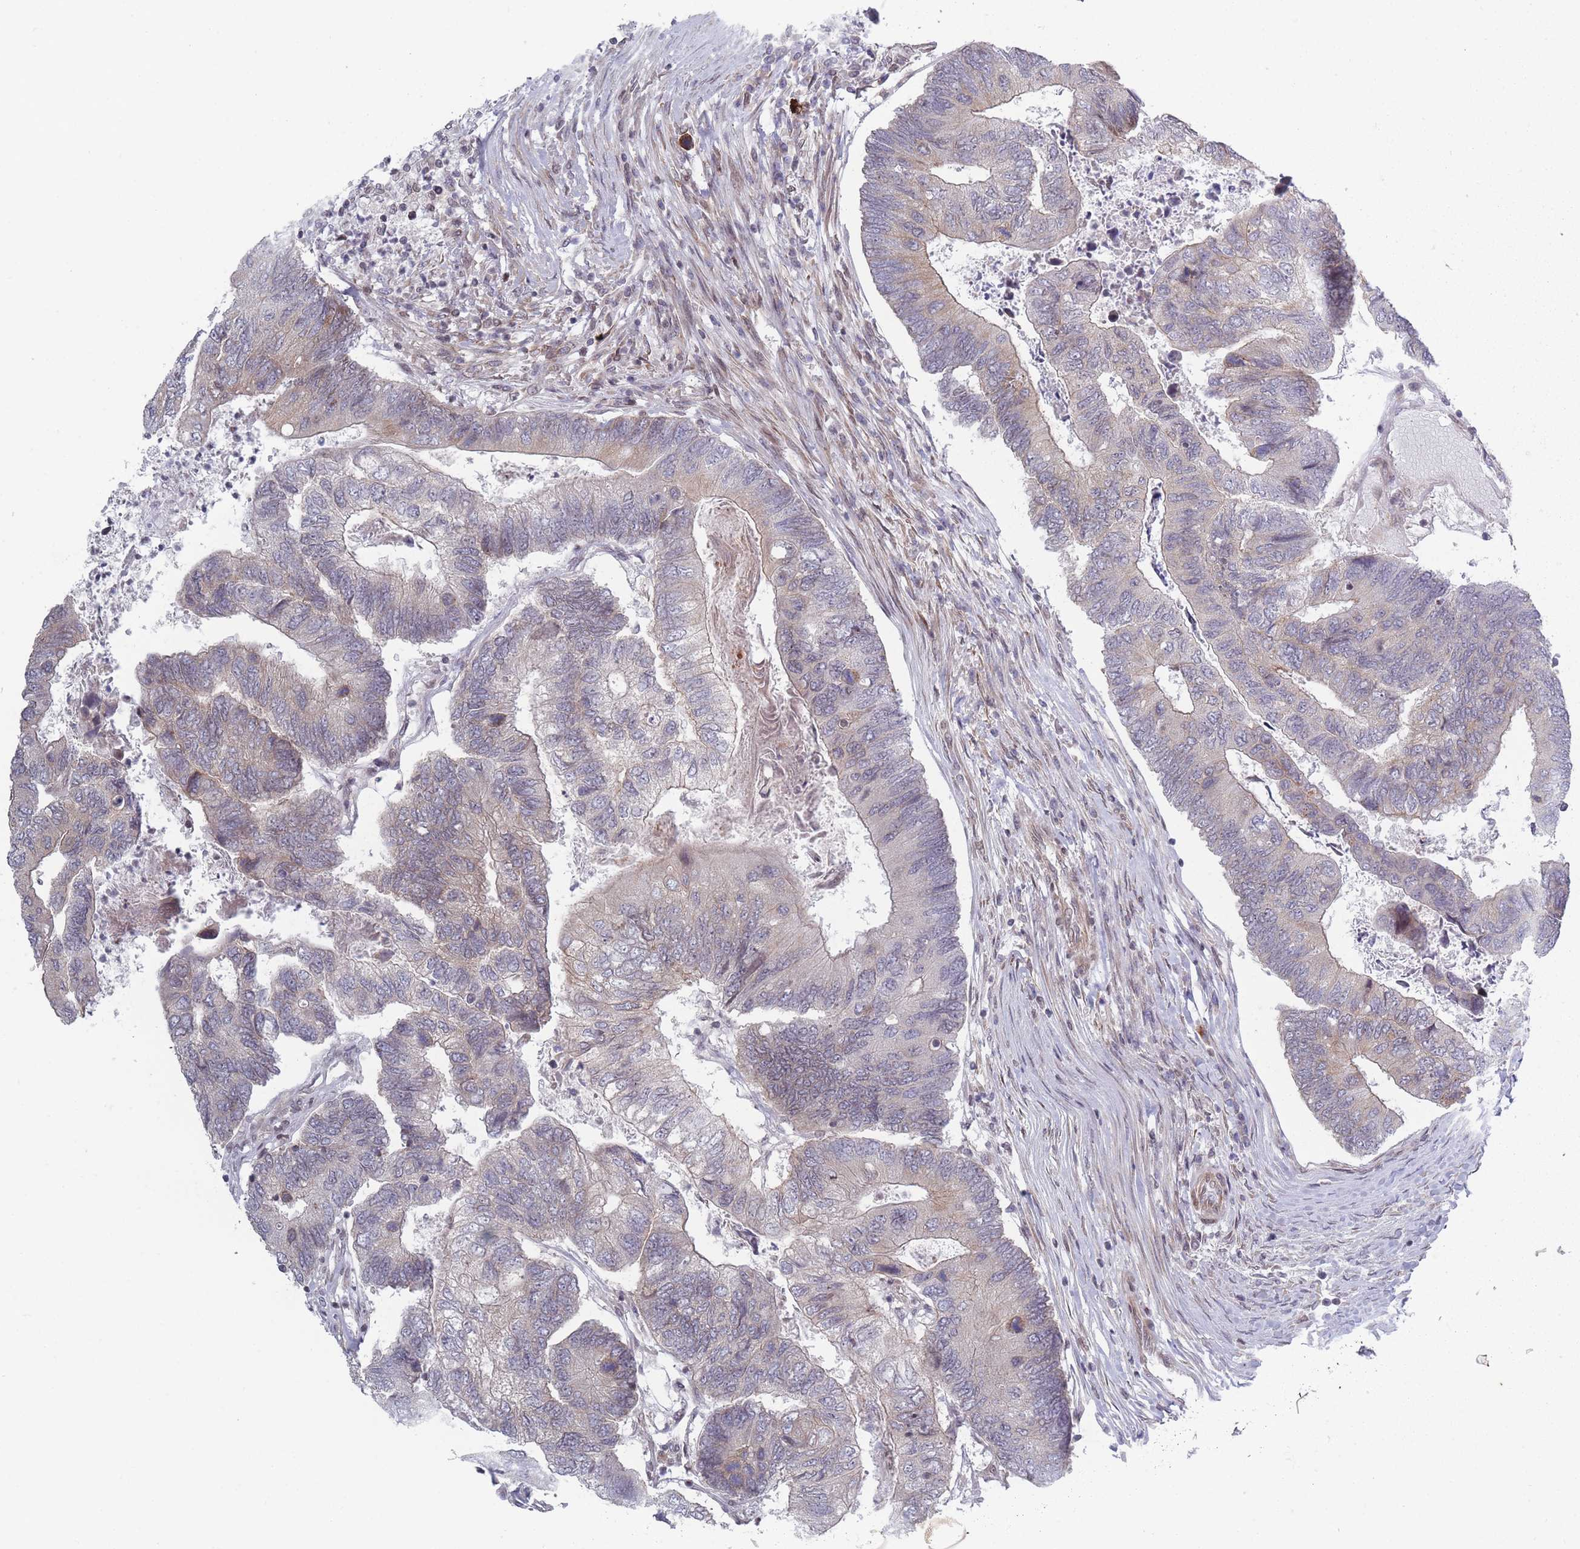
{"staining": {"intensity": "weak", "quantity": "<25%", "location": "cytoplasmic/membranous"}, "tissue": "colorectal cancer", "cell_type": "Tumor cells", "image_type": "cancer", "snomed": [{"axis": "morphology", "description": "Adenocarcinoma, NOS"}, {"axis": "topography", "description": "Colon"}], "caption": "IHC micrograph of human colorectal cancer stained for a protein (brown), which reveals no staining in tumor cells.", "gene": "VRK2", "patient": {"sex": "female", "age": 67}}